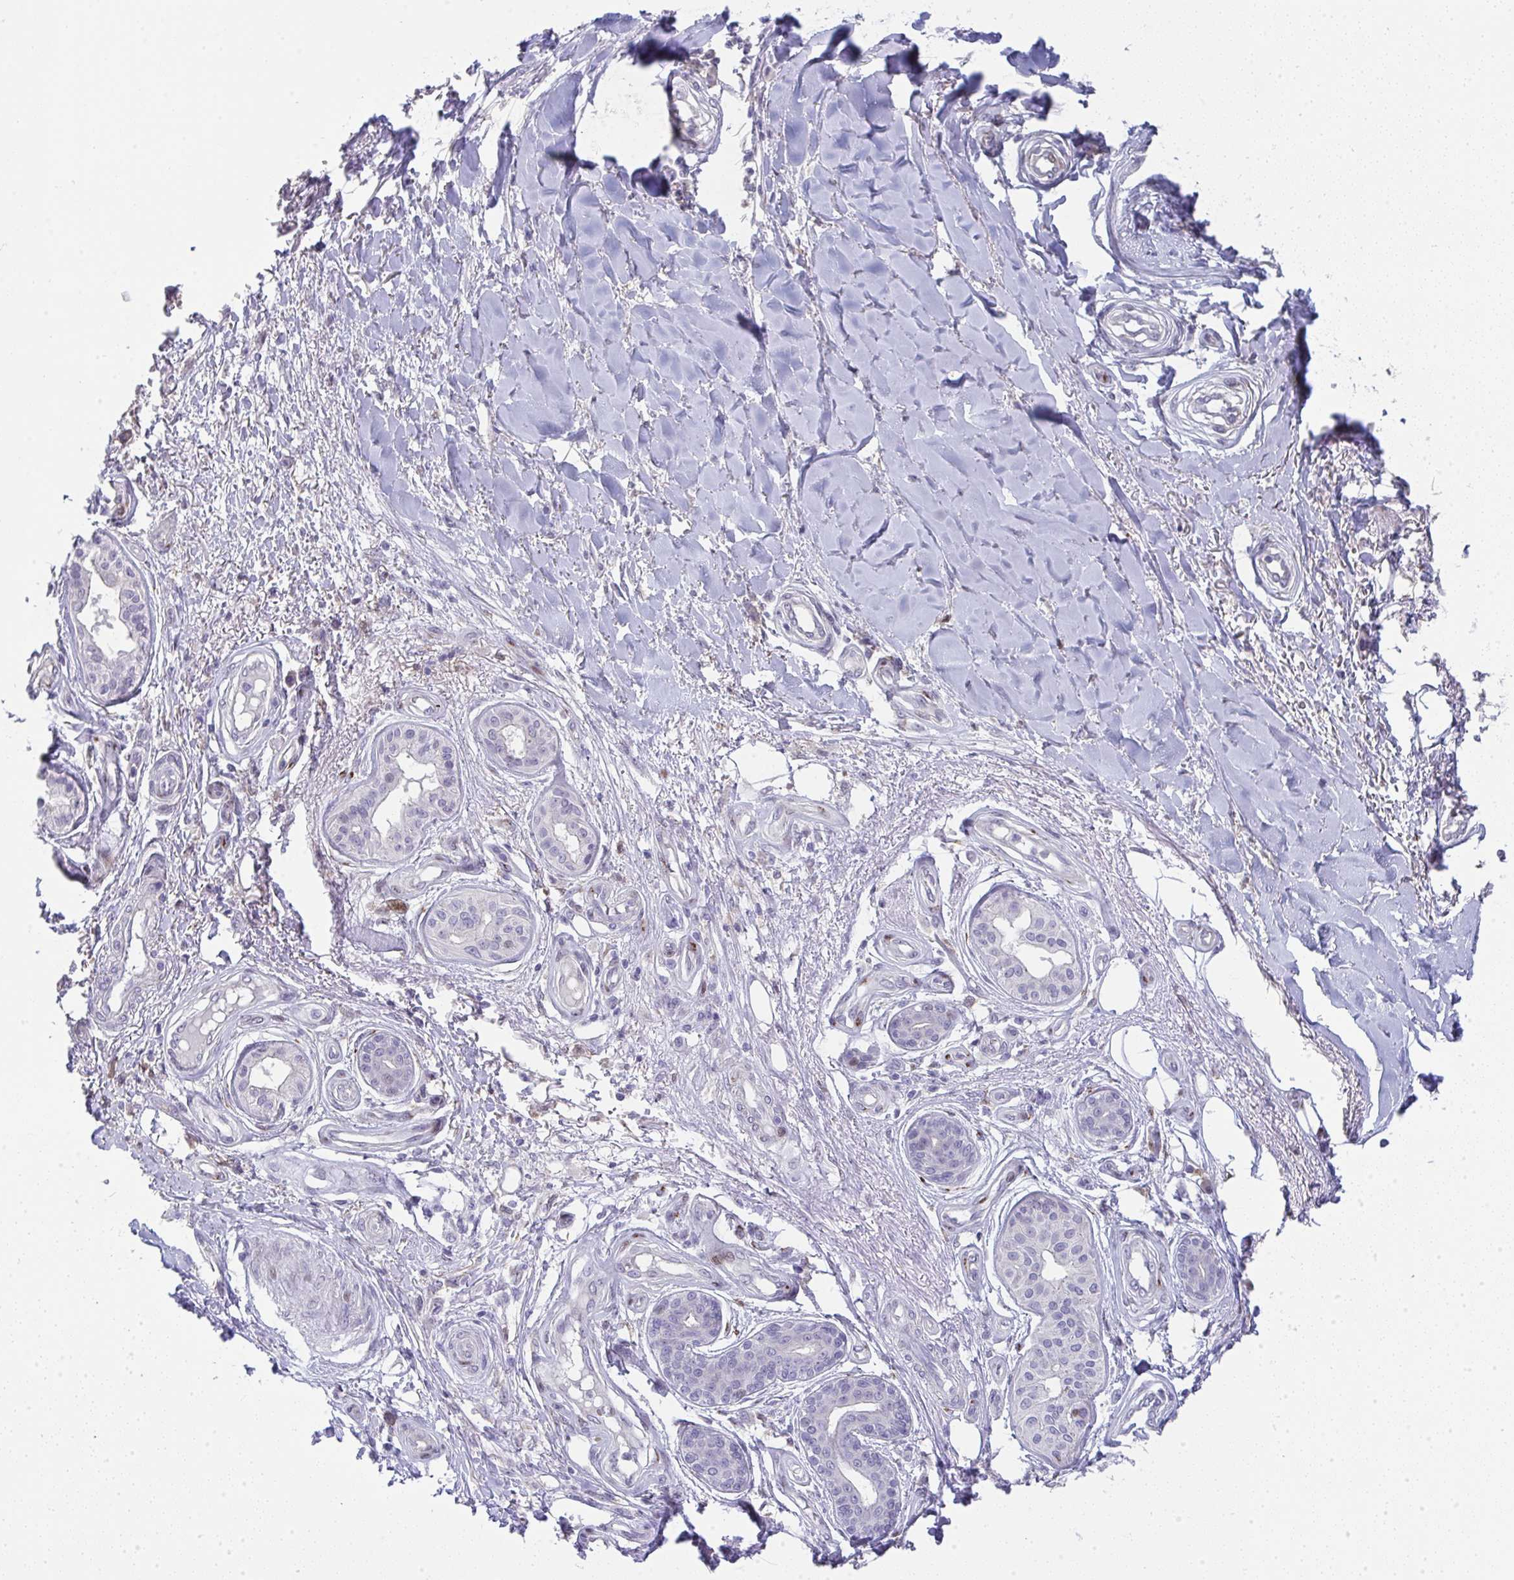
{"staining": {"intensity": "negative", "quantity": "none", "location": "none"}, "tissue": "skin cancer", "cell_type": "Tumor cells", "image_type": "cancer", "snomed": [{"axis": "morphology", "description": "Squamous cell carcinoma, NOS"}, {"axis": "topography", "description": "Skin"}], "caption": "This histopathology image is of squamous cell carcinoma (skin) stained with immunohistochemistry to label a protein in brown with the nuclei are counter-stained blue. There is no positivity in tumor cells.", "gene": "GALNT16", "patient": {"sex": "male", "age": 70}}